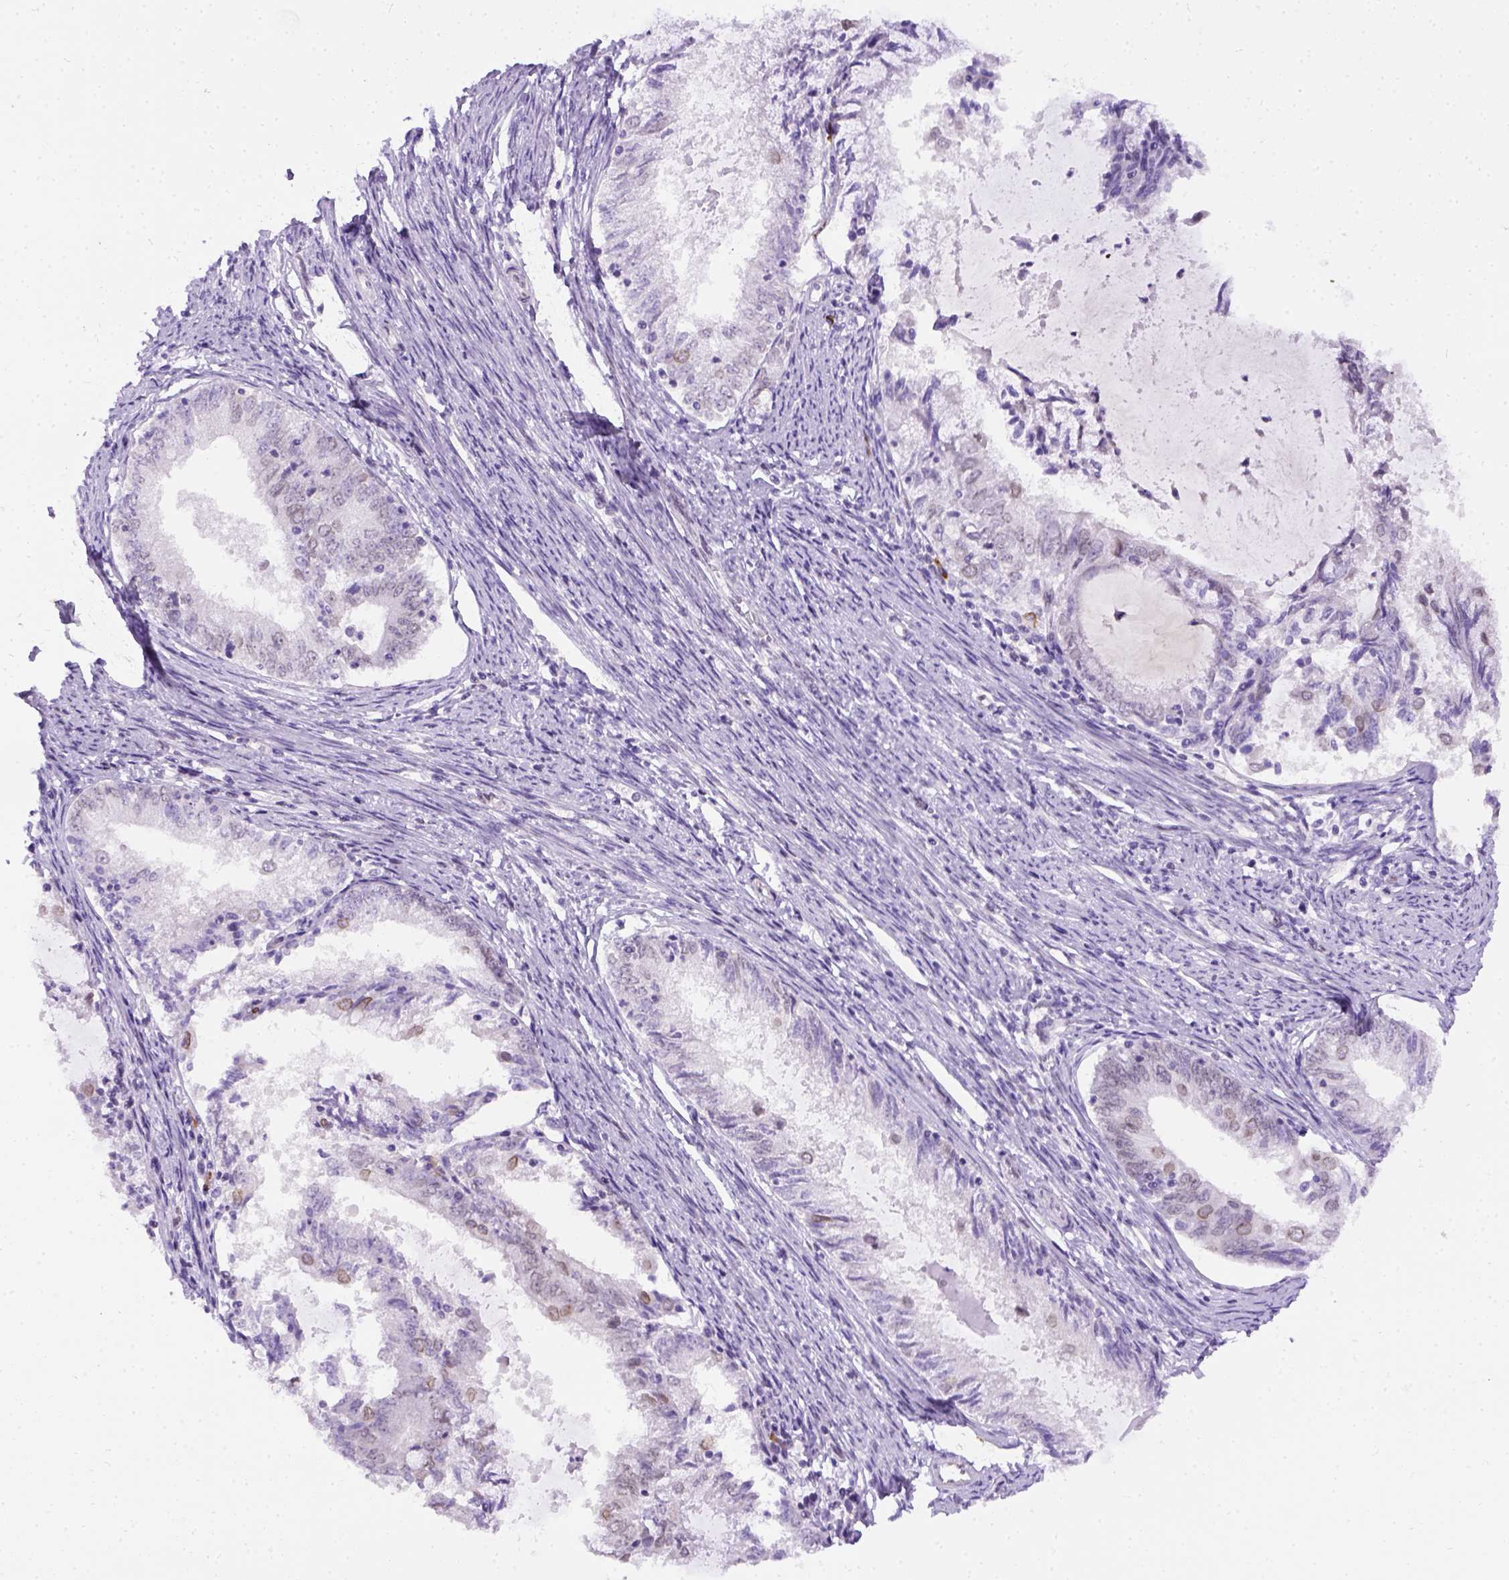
{"staining": {"intensity": "negative", "quantity": "none", "location": "none"}, "tissue": "endometrial cancer", "cell_type": "Tumor cells", "image_type": "cancer", "snomed": [{"axis": "morphology", "description": "Adenocarcinoma, NOS"}, {"axis": "topography", "description": "Endometrium"}], "caption": "A histopathology image of endometrial cancer stained for a protein shows no brown staining in tumor cells.", "gene": "FAM184B", "patient": {"sex": "female", "age": 57}}